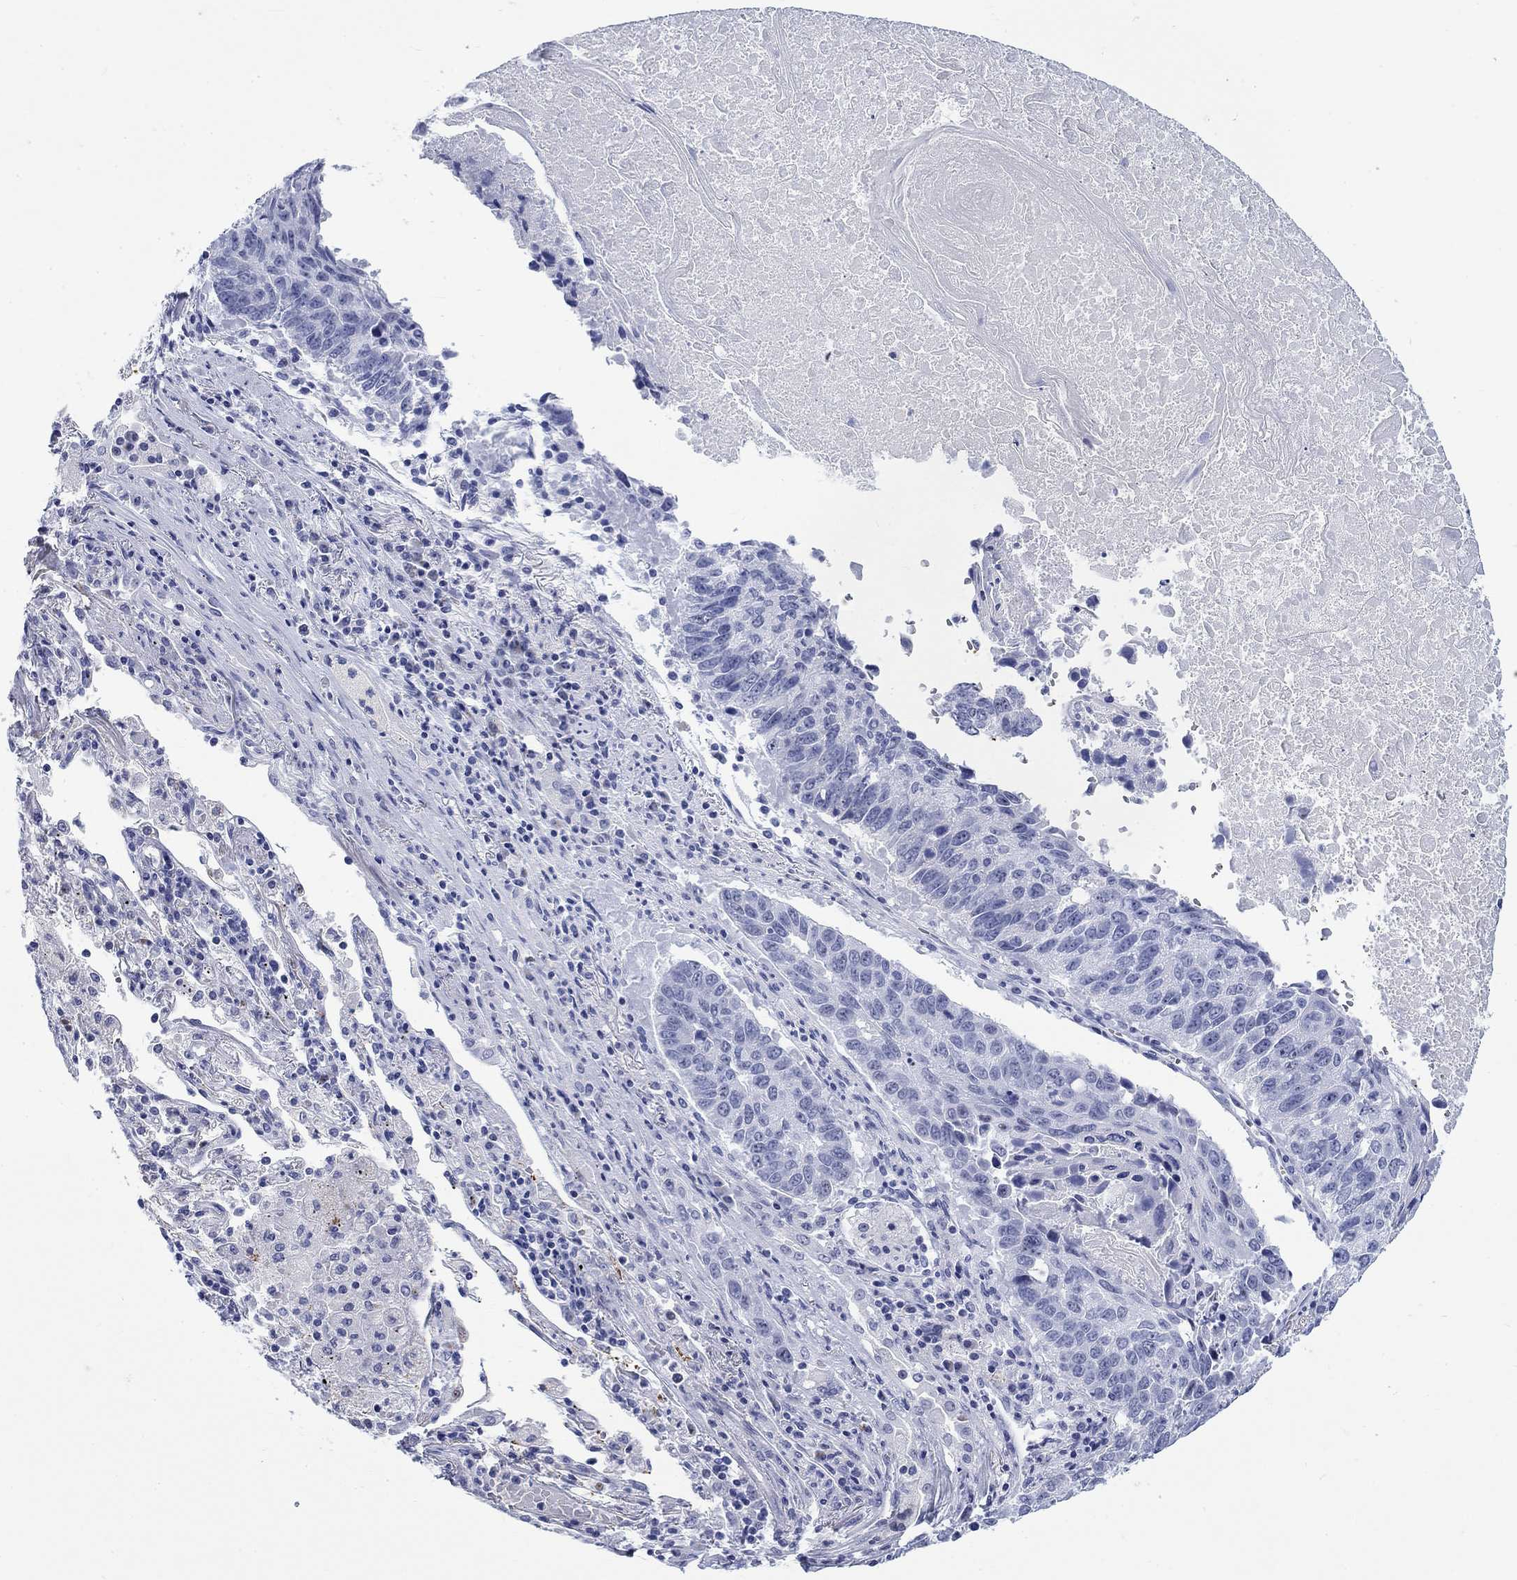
{"staining": {"intensity": "negative", "quantity": "none", "location": "none"}, "tissue": "lung cancer", "cell_type": "Tumor cells", "image_type": "cancer", "snomed": [{"axis": "morphology", "description": "Squamous cell carcinoma, NOS"}, {"axis": "topography", "description": "Lung"}], "caption": "IHC image of lung cancer stained for a protein (brown), which demonstrates no staining in tumor cells.", "gene": "KRT76", "patient": {"sex": "male", "age": 73}}